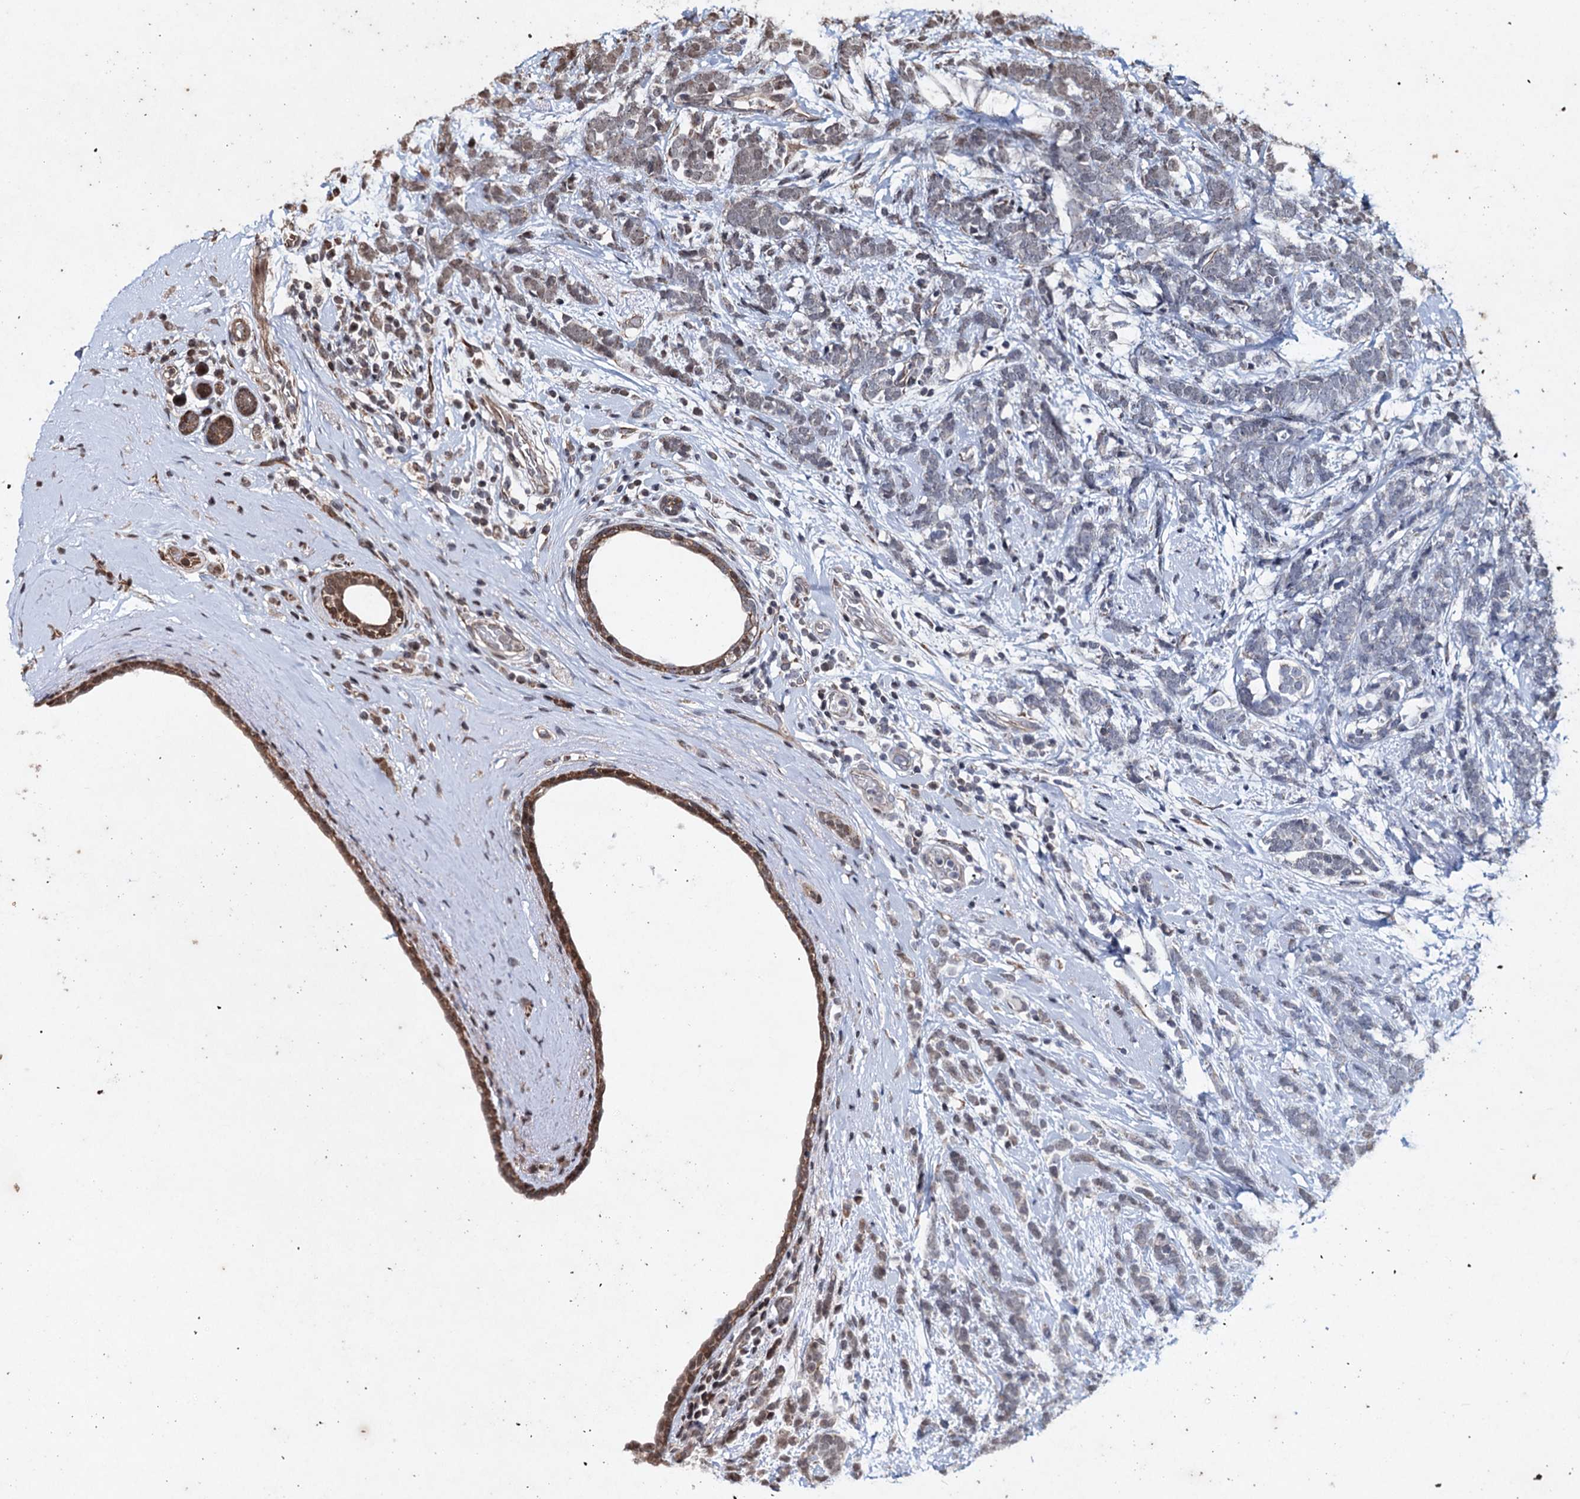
{"staining": {"intensity": "weak", "quantity": "<25%", "location": "cytoplasmic/membranous,nuclear"}, "tissue": "breast cancer", "cell_type": "Tumor cells", "image_type": "cancer", "snomed": [{"axis": "morphology", "description": "Lobular carcinoma"}, {"axis": "topography", "description": "Breast"}], "caption": "Immunohistochemistry (IHC) of breast lobular carcinoma displays no staining in tumor cells. (DAB (3,3'-diaminobenzidine) immunohistochemistry with hematoxylin counter stain).", "gene": "EYA4", "patient": {"sex": "female", "age": 58}}